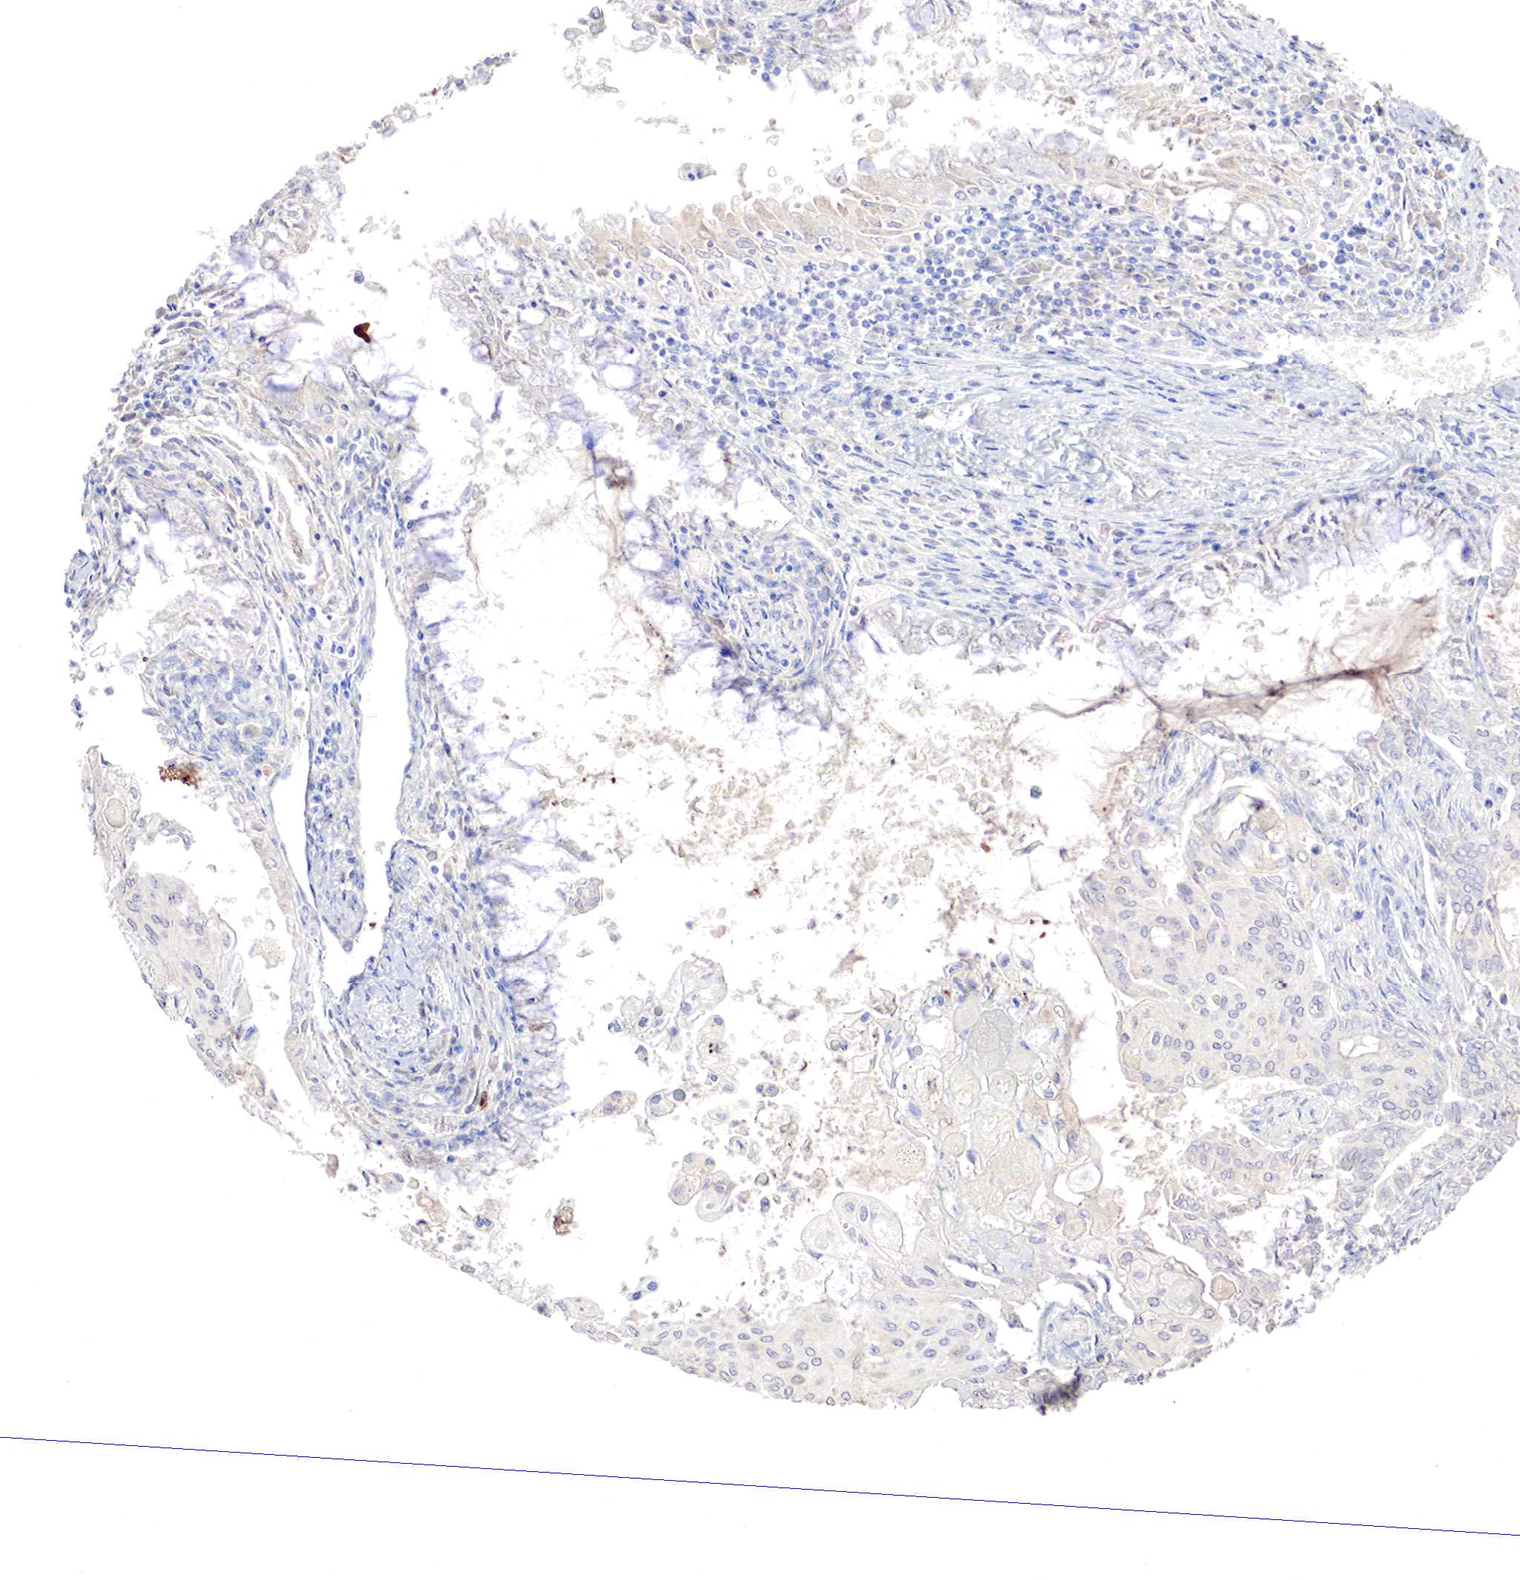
{"staining": {"intensity": "weak", "quantity": "<25%", "location": "cytoplasmic/membranous"}, "tissue": "endometrial cancer", "cell_type": "Tumor cells", "image_type": "cancer", "snomed": [{"axis": "morphology", "description": "Adenocarcinoma, NOS"}, {"axis": "topography", "description": "Endometrium"}], "caption": "Micrograph shows no protein staining in tumor cells of adenocarcinoma (endometrial) tissue. (DAB immunohistochemistry (IHC), high magnification).", "gene": "GATA1", "patient": {"sex": "female", "age": 79}}